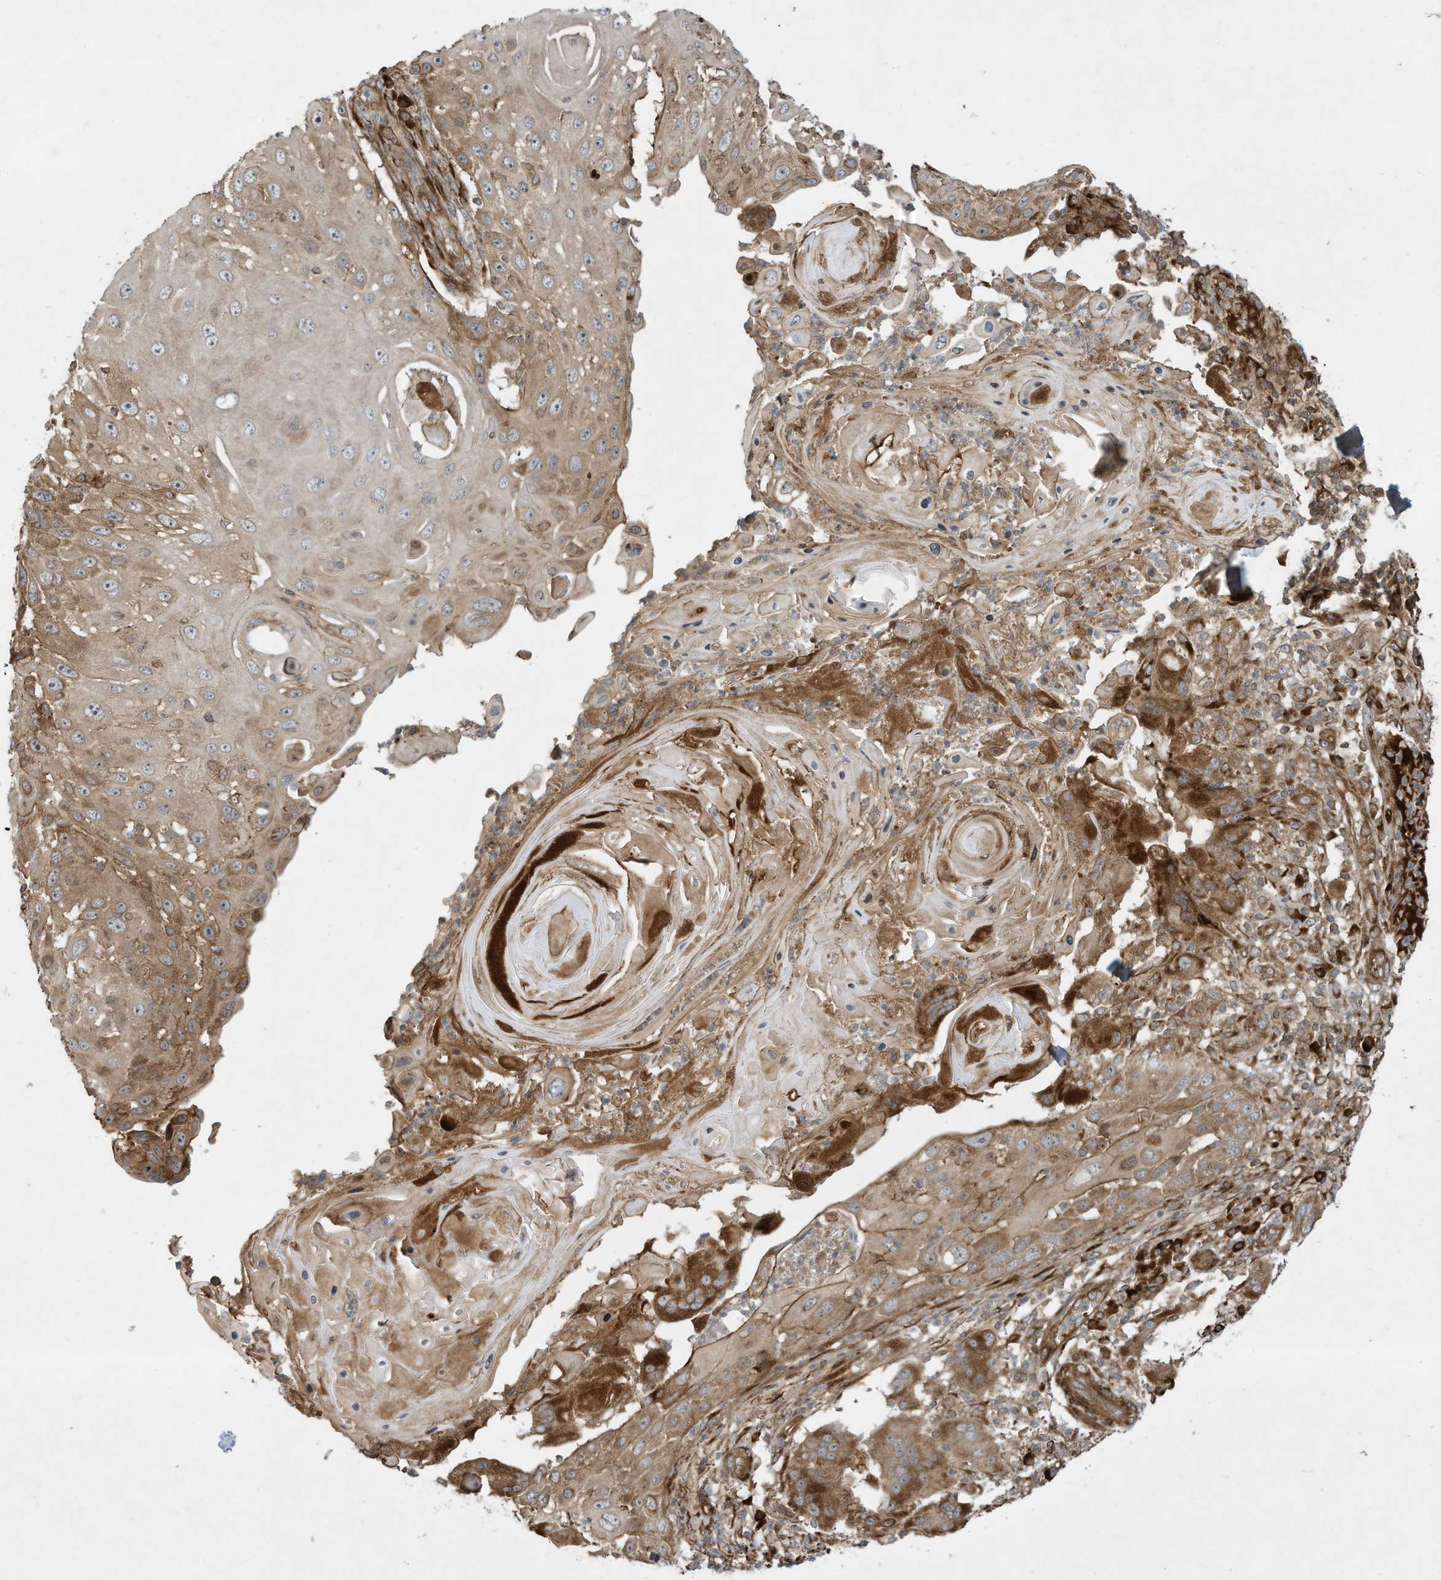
{"staining": {"intensity": "moderate", "quantity": "25%-75%", "location": "cytoplasmic/membranous"}, "tissue": "skin cancer", "cell_type": "Tumor cells", "image_type": "cancer", "snomed": [{"axis": "morphology", "description": "Squamous cell carcinoma, NOS"}, {"axis": "topography", "description": "Skin"}], "caption": "Immunohistochemical staining of human skin cancer exhibits medium levels of moderate cytoplasmic/membranous protein staining in approximately 25%-75% of tumor cells.", "gene": "DDIT4", "patient": {"sex": "female", "age": 44}}